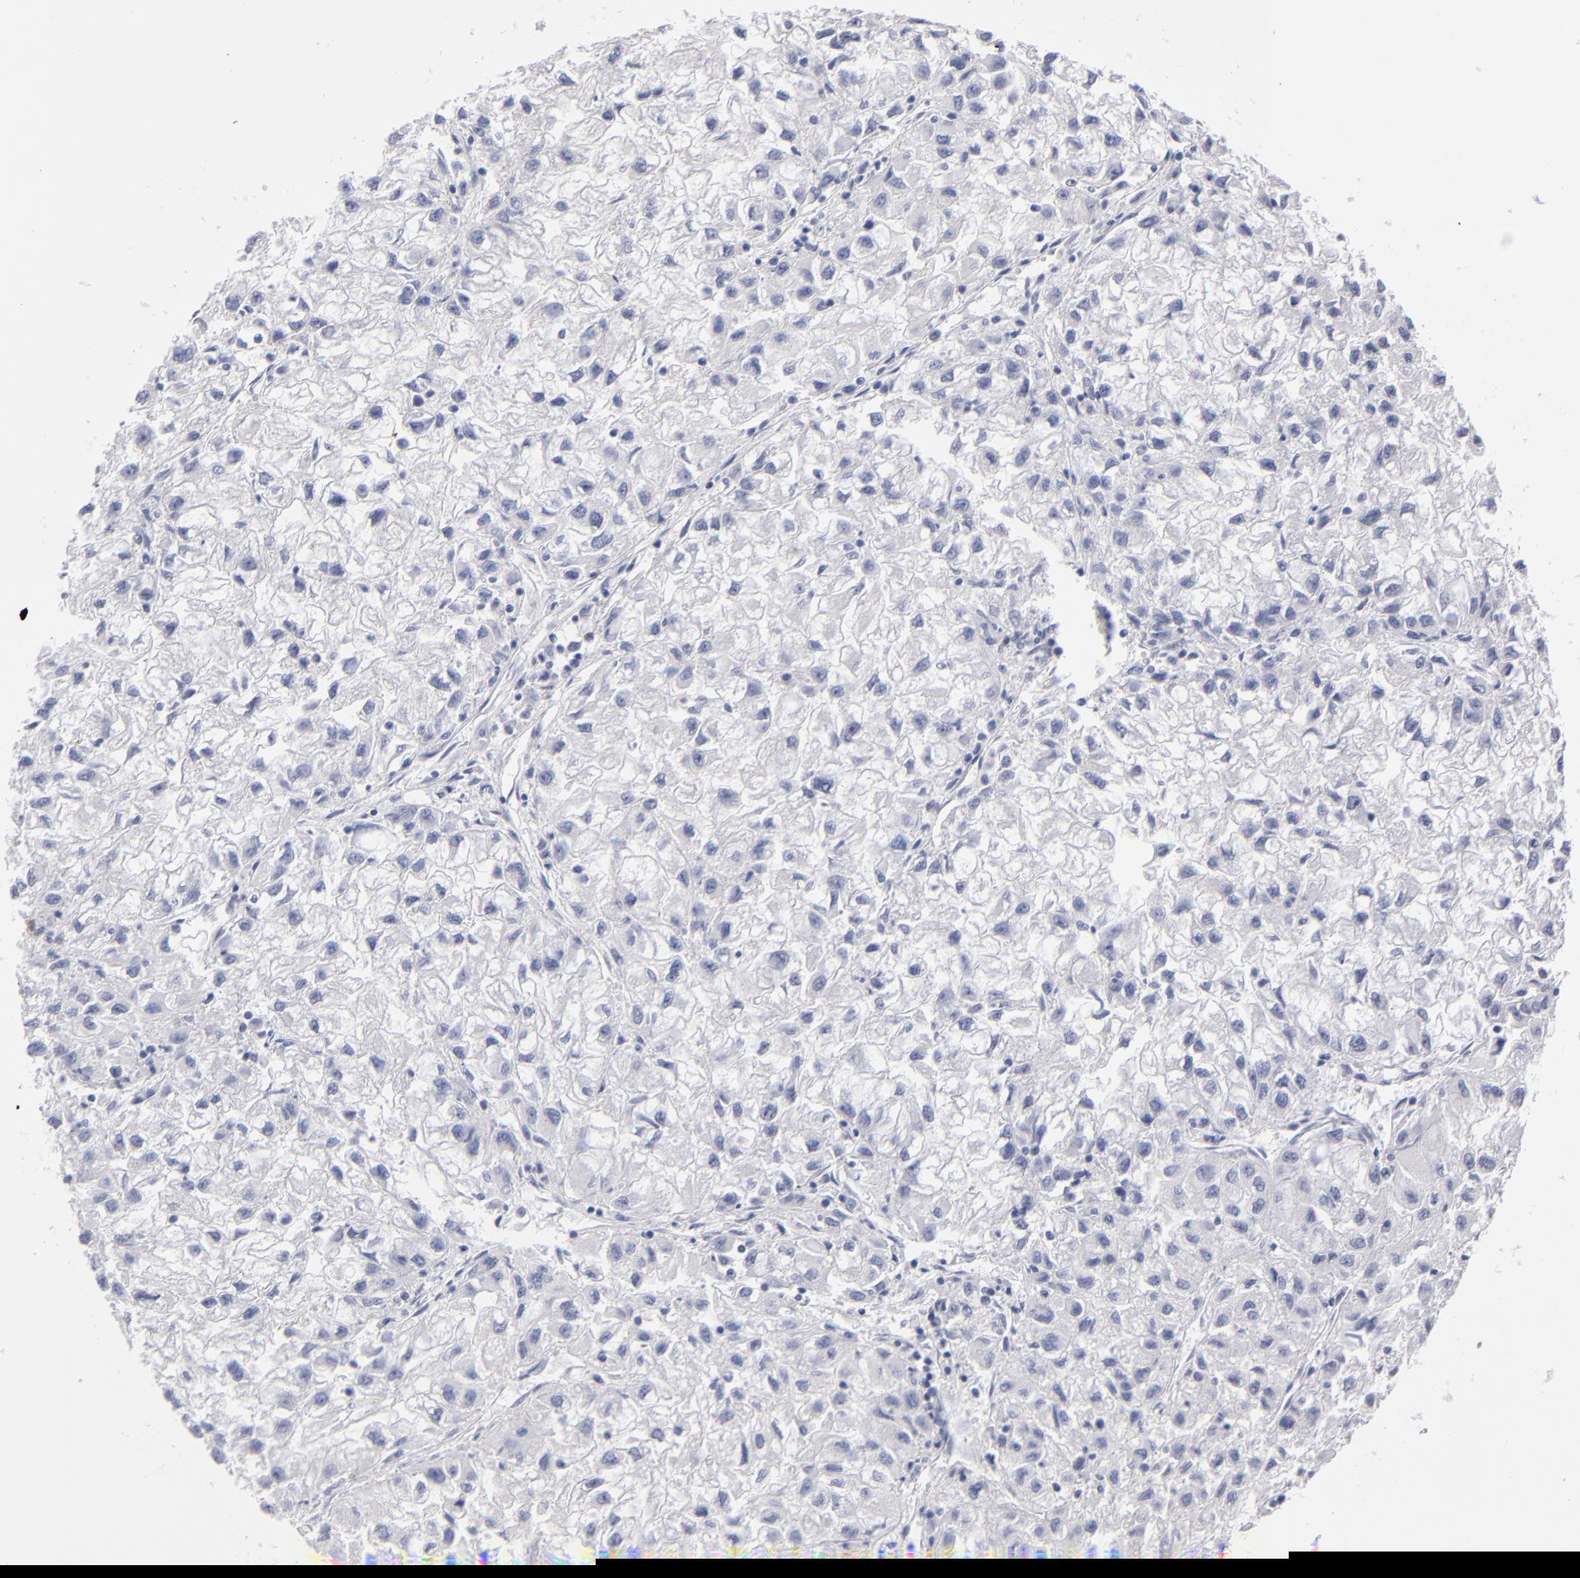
{"staining": {"intensity": "negative", "quantity": "none", "location": "none"}, "tissue": "renal cancer", "cell_type": "Tumor cells", "image_type": "cancer", "snomed": [{"axis": "morphology", "description": "Adenocarcinoma, NOS"}, {"axis": "topography", "description": "Kidney"}], "caption": "An image of human renal cancer (adenocarcinoma) is negative for staining in tumor cells.", "gene": "TEX11", "patient": {"sex": "male", "age": 59}}